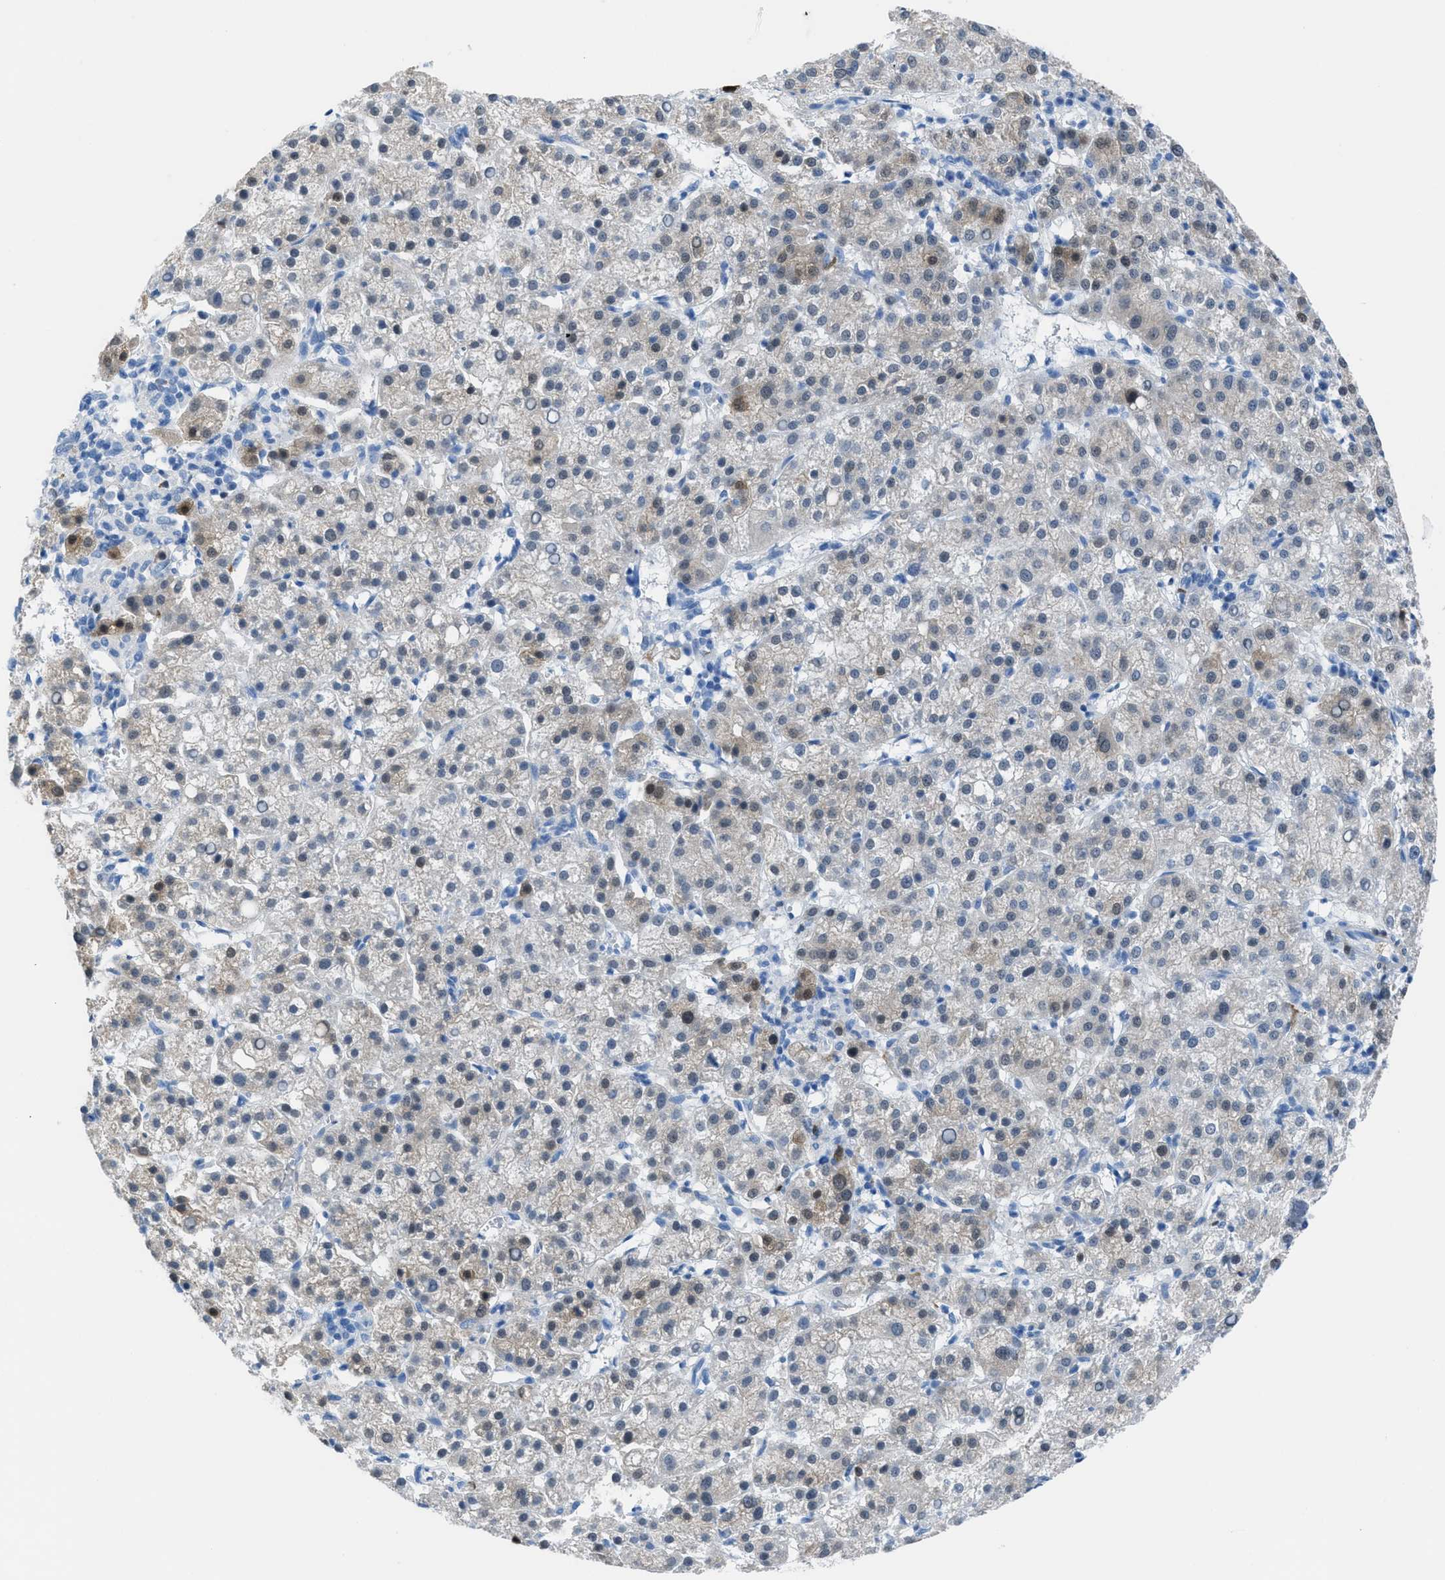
{"staining": {"intensity": "strong", "quantity": "<25%", "location": "cytoplasmic/membranous,nuclear"}, "tissue": "liver cancer", "cell_type": "Tumor cells", "image_type": "cancer", "snomed": [{"axis": "morphology", "description": "Carcinoma, Hepatocellular, NOS"}, {"axis": "topography", "description": "Liver"}], "caption": "DAB (3,3'-diaminobenzidine) immunohistochemical staining of human liver hepatocellular carcinoma reveals strong cytoplasmic/membranous and nuclear protein positivity in about <25% of tumor cells.", "gene": "CDKN2A", "patient": {"sex": "female", "age": 58}}